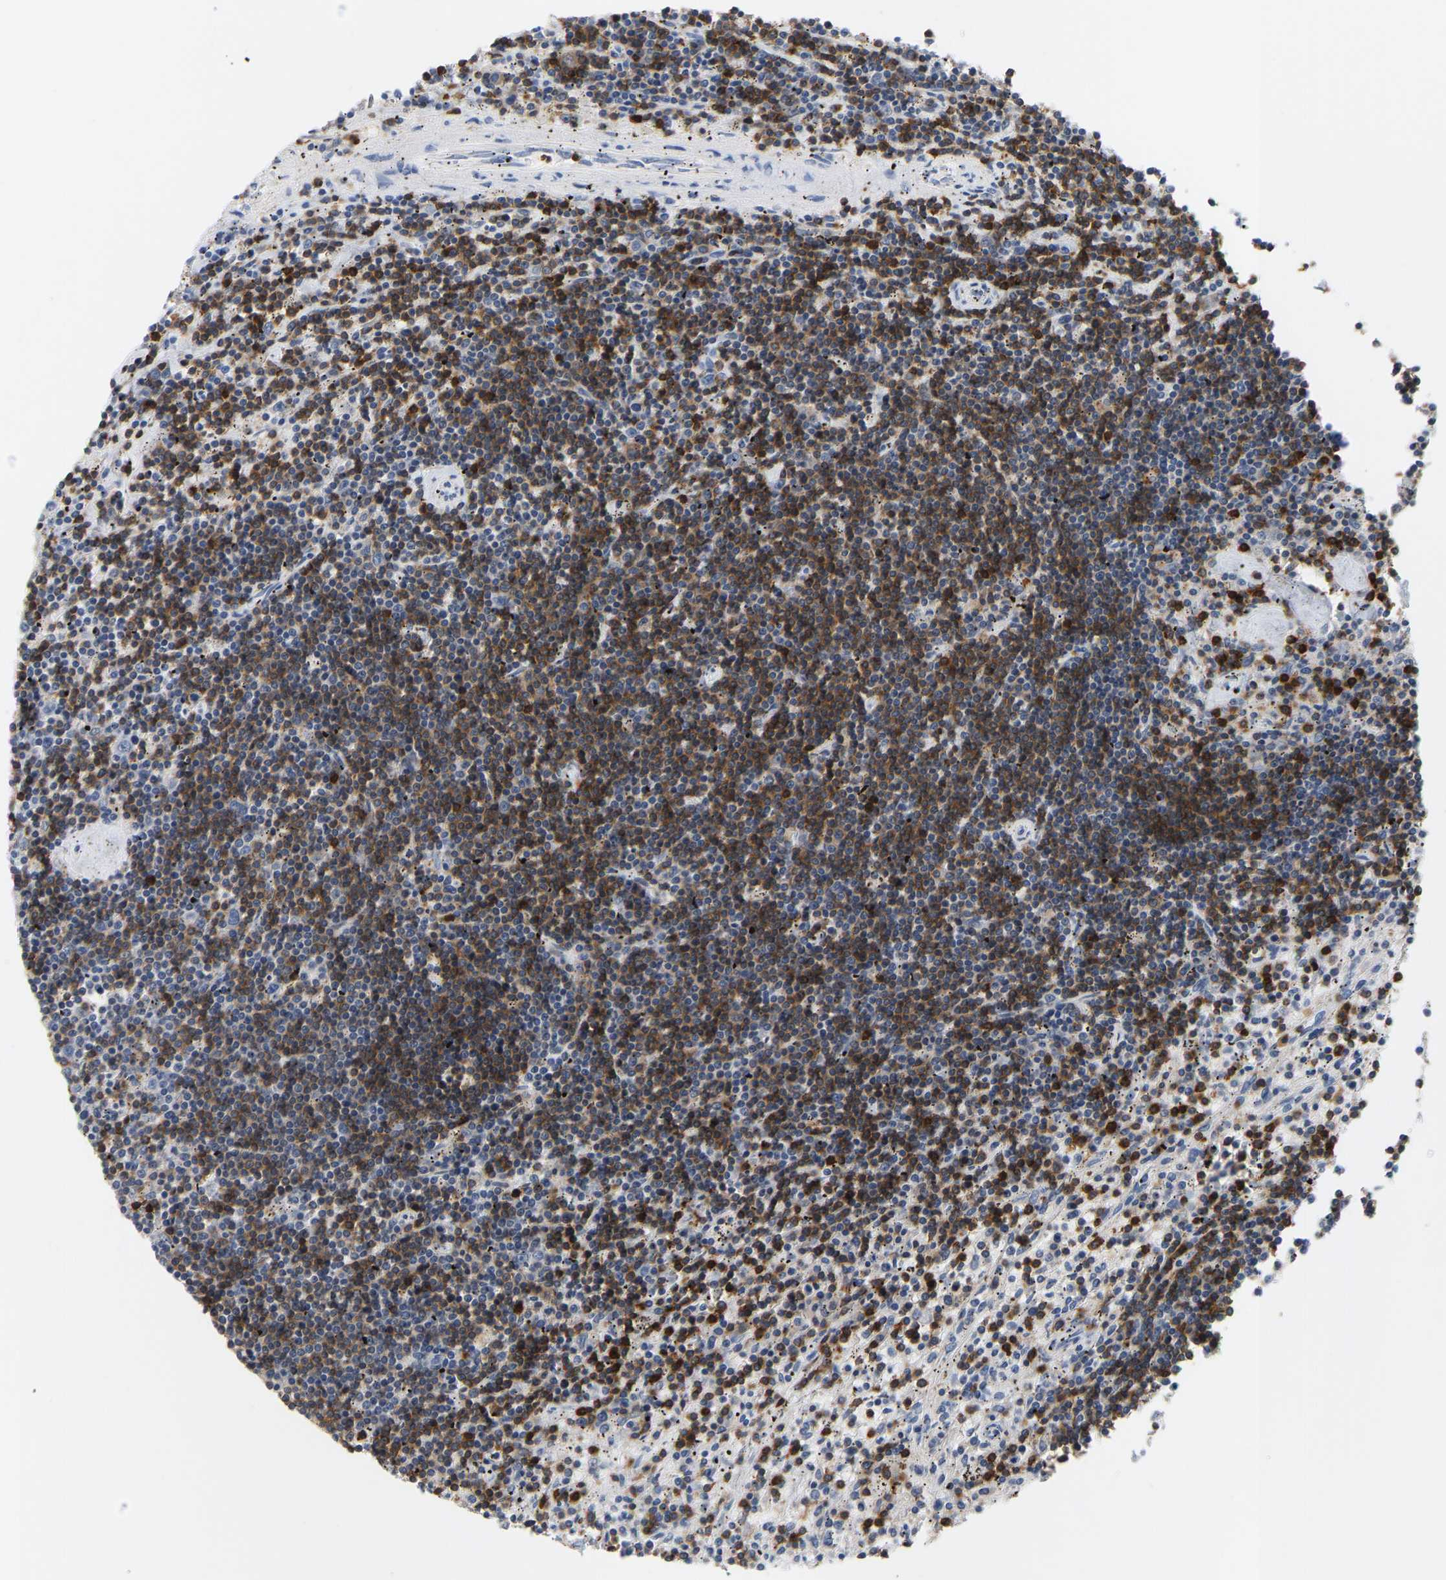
{"staining": {"intensity": "negative", "quantity": "none", "location": "none"}, "tissue": "lymphoma", "cell_type": "Tumor cells", "image_type": "cancer", "snomed": [{"axis": "morphology", "description": "Malignant lymphoma, non-Hodgkin's type, Low grade"}, {"axis": "topography", "description": "Spleen"}], "caption": "A high-resolution histopathology image shows immunohistochemistry (IHC) staining of lymphoma, which exhibits no significant positivity in tumor cells.", "gene": "EVL", "patient": {"sex": "male", "age": 76}}